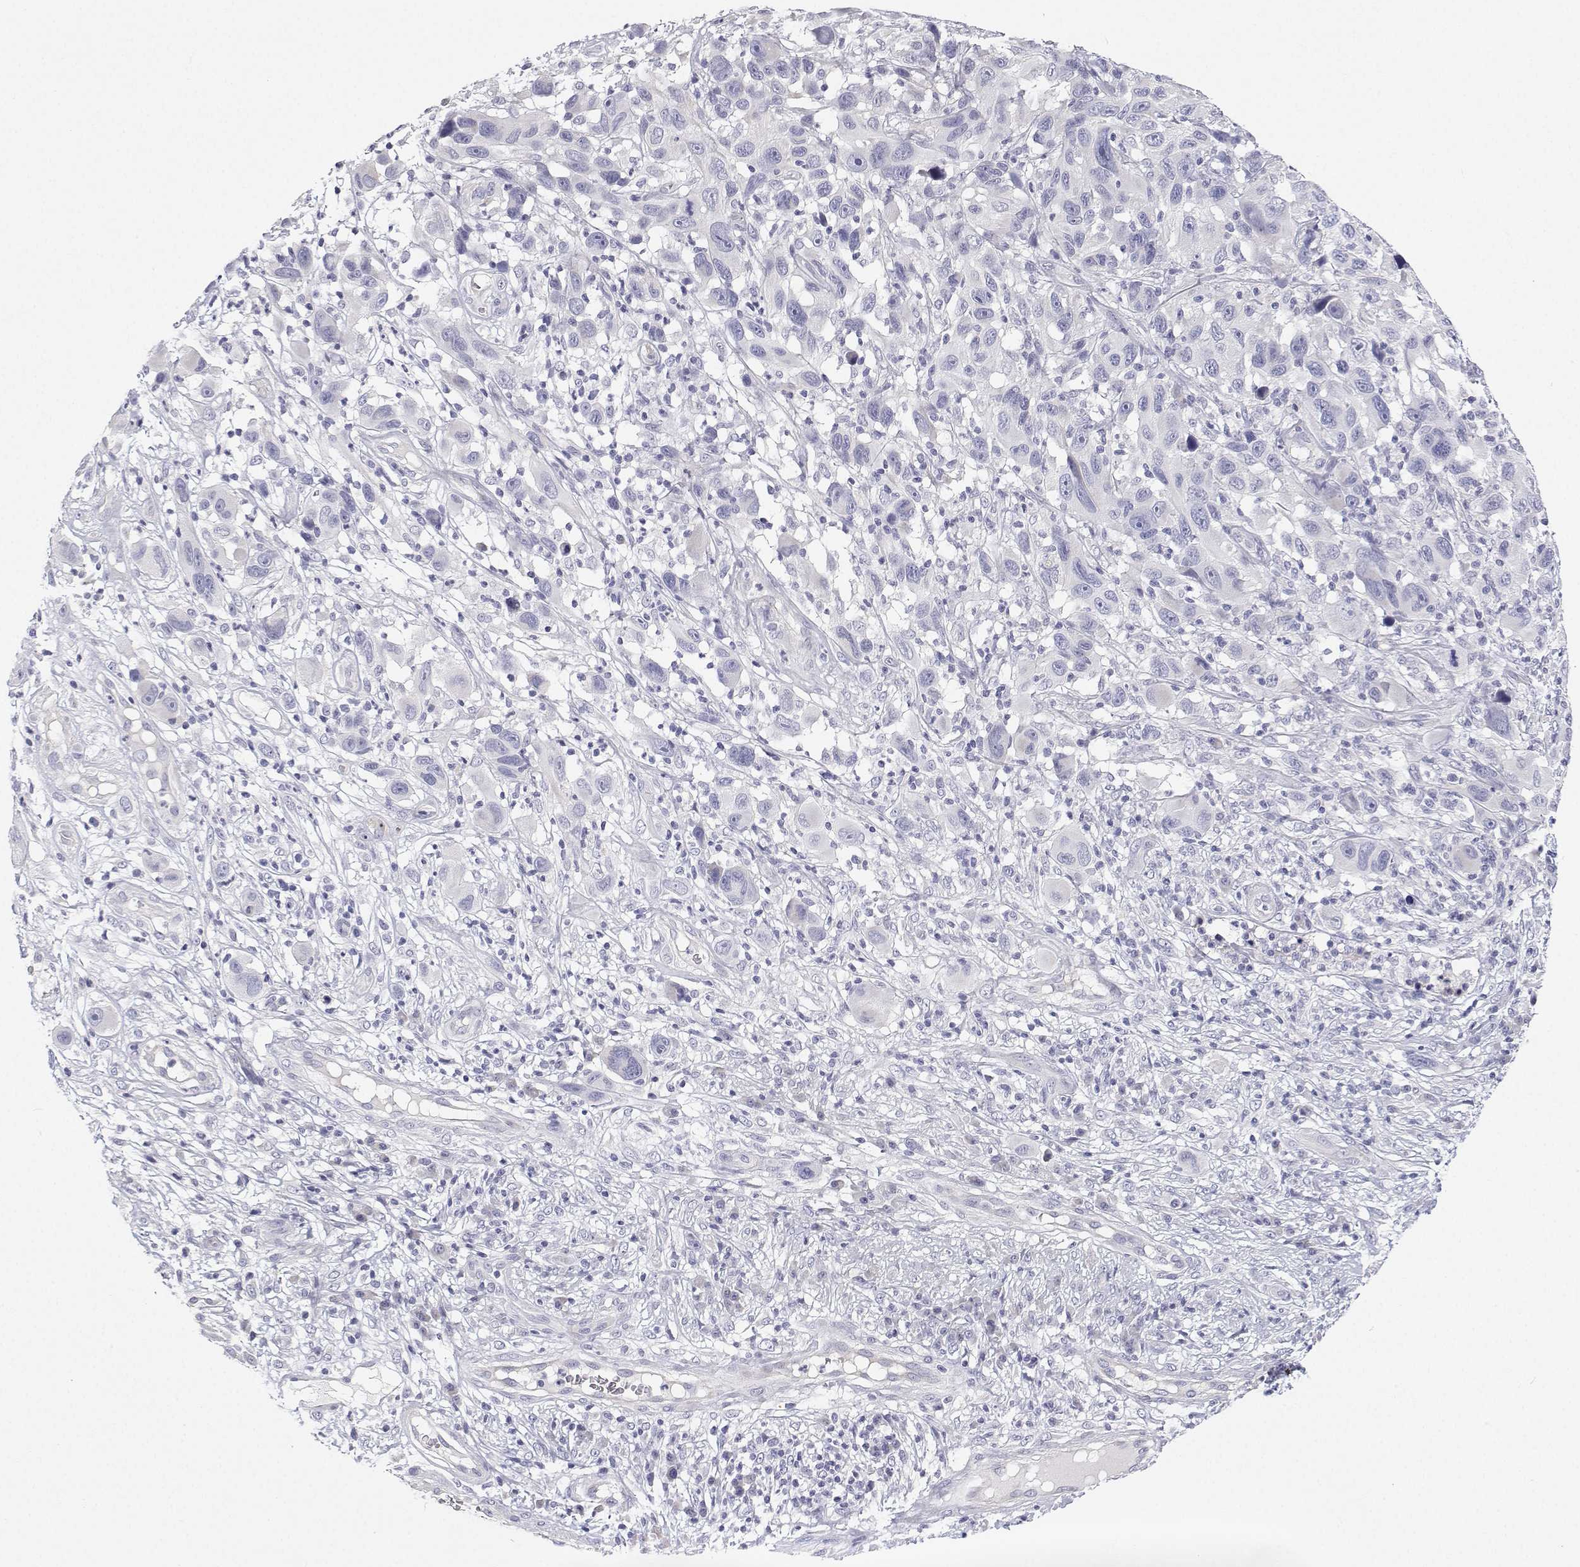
{"staining": {"intensity": "negative", "quantity": "none", "location": "none"}, "tissue": "melanoma", "cell_type": "Tumor cells", "image_type": "cancer", "snomed": [{"axis": "morphology", "description": "Malignant melanoma, NOS"}, {"axis": "topography", "description": "Skin"}], "caption": "The immunohistochemistry photomicrograph has no significant expression in tumor cells of melanoma tissue. The staining was performed using DAB to visualize the protein expression in brown, while the nuclei were stained in blue with hematoxylin (Magnification: 20x).", "gene": "ANKRD65", "patient": {"sex": "male", "age": 53}}